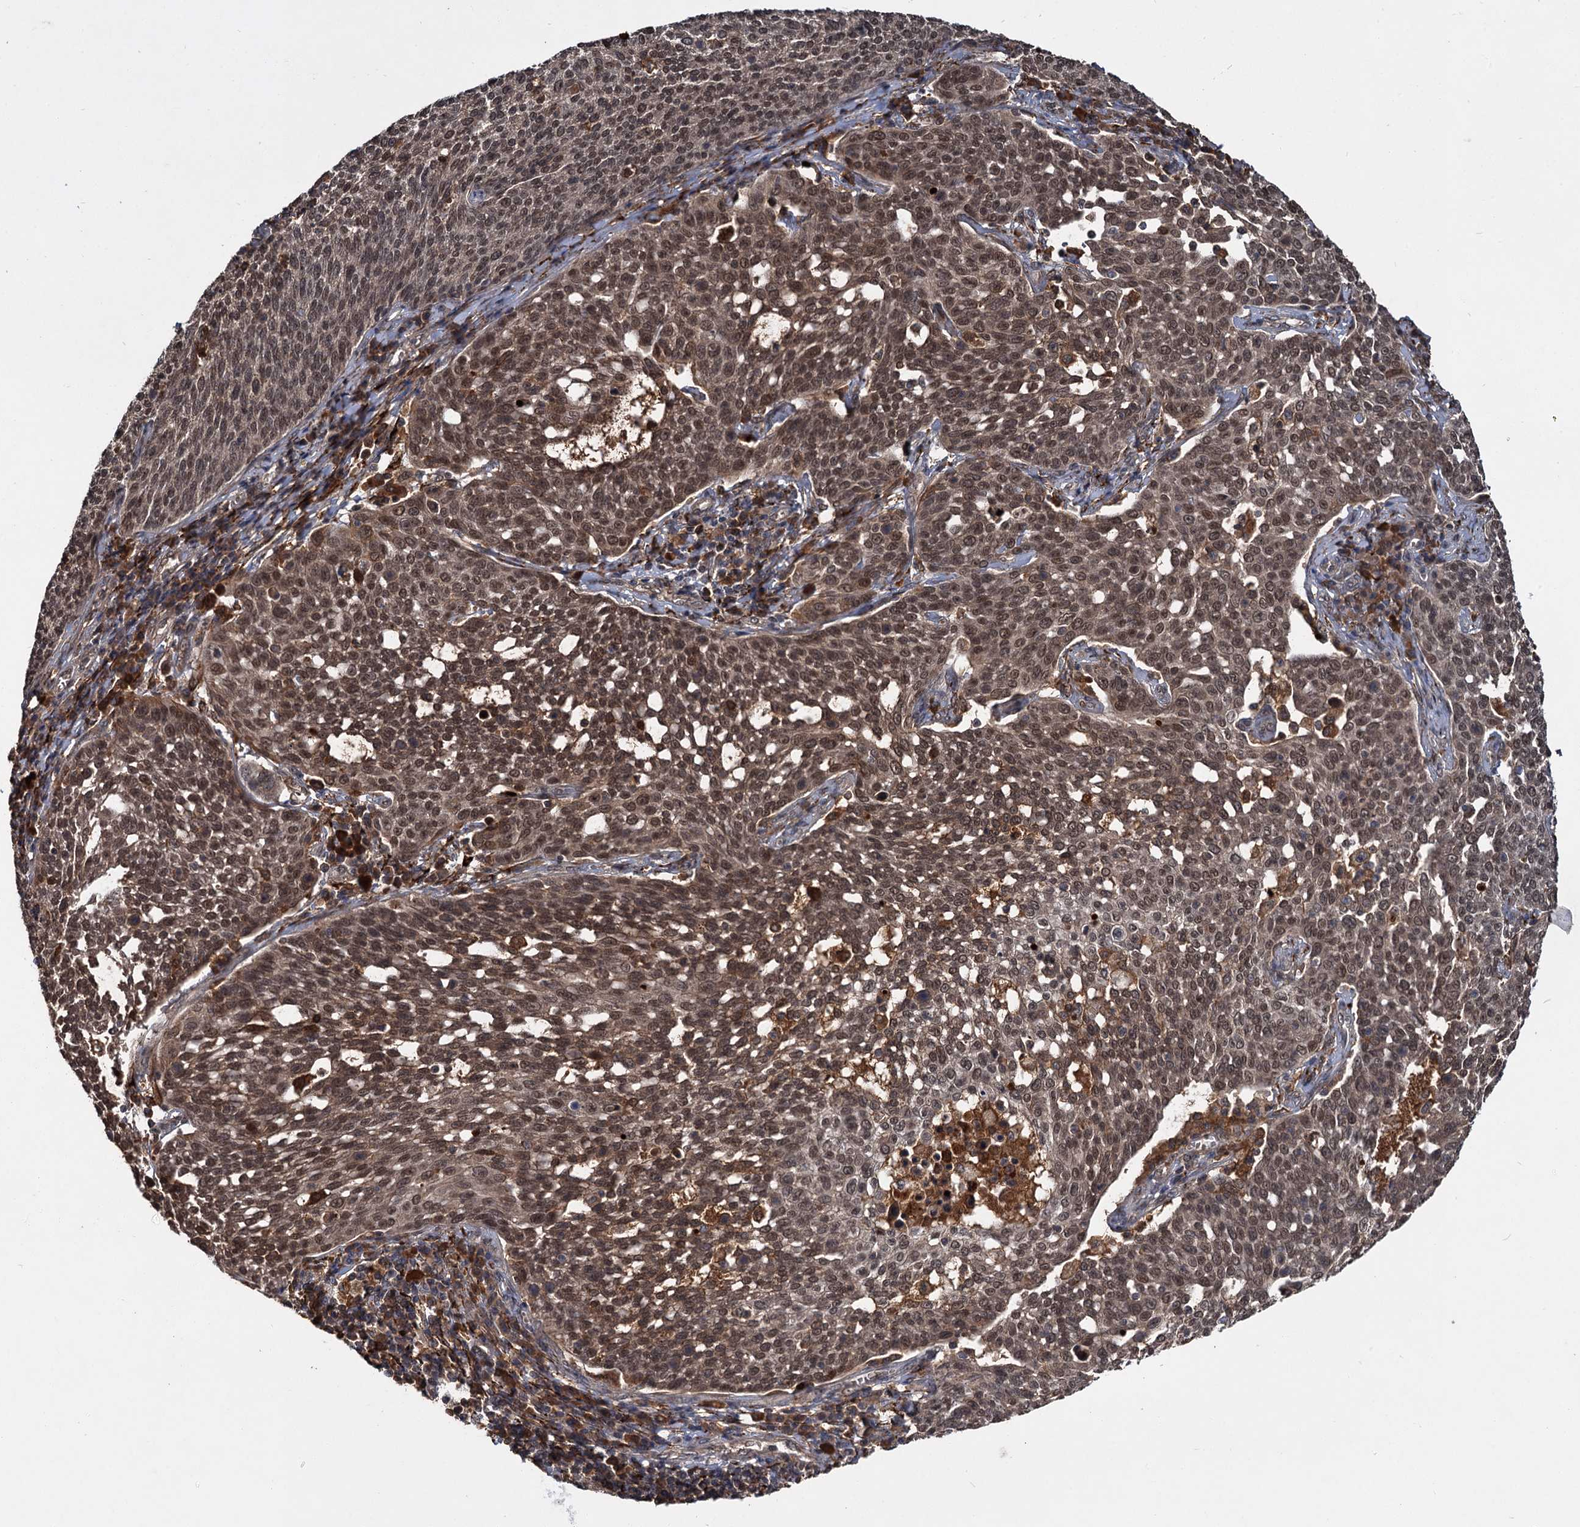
{"staining": {"intensity": "moderate", "quantity": ">75%", "location": "cytoplasmic/membranous,nuclear"}, "tissue": "cervical cancer", "cell_type": "Tumor cells", "image_type": "cancer", "snomed": [{"axis": "morphology", "description": "Squamous cell carcinoma, NOS"}, {"axis": "topography", "description": "Cervix"}], "caption": "Immunohistochemical staining of cervical cancer (squamous cell carcinoma) shows moderate cytoplasmic/membranous and nuclear protein expression in about >75% of tumor cells.", "gene": "MBD6", "patient": {"sex": "female", "age": 34}}